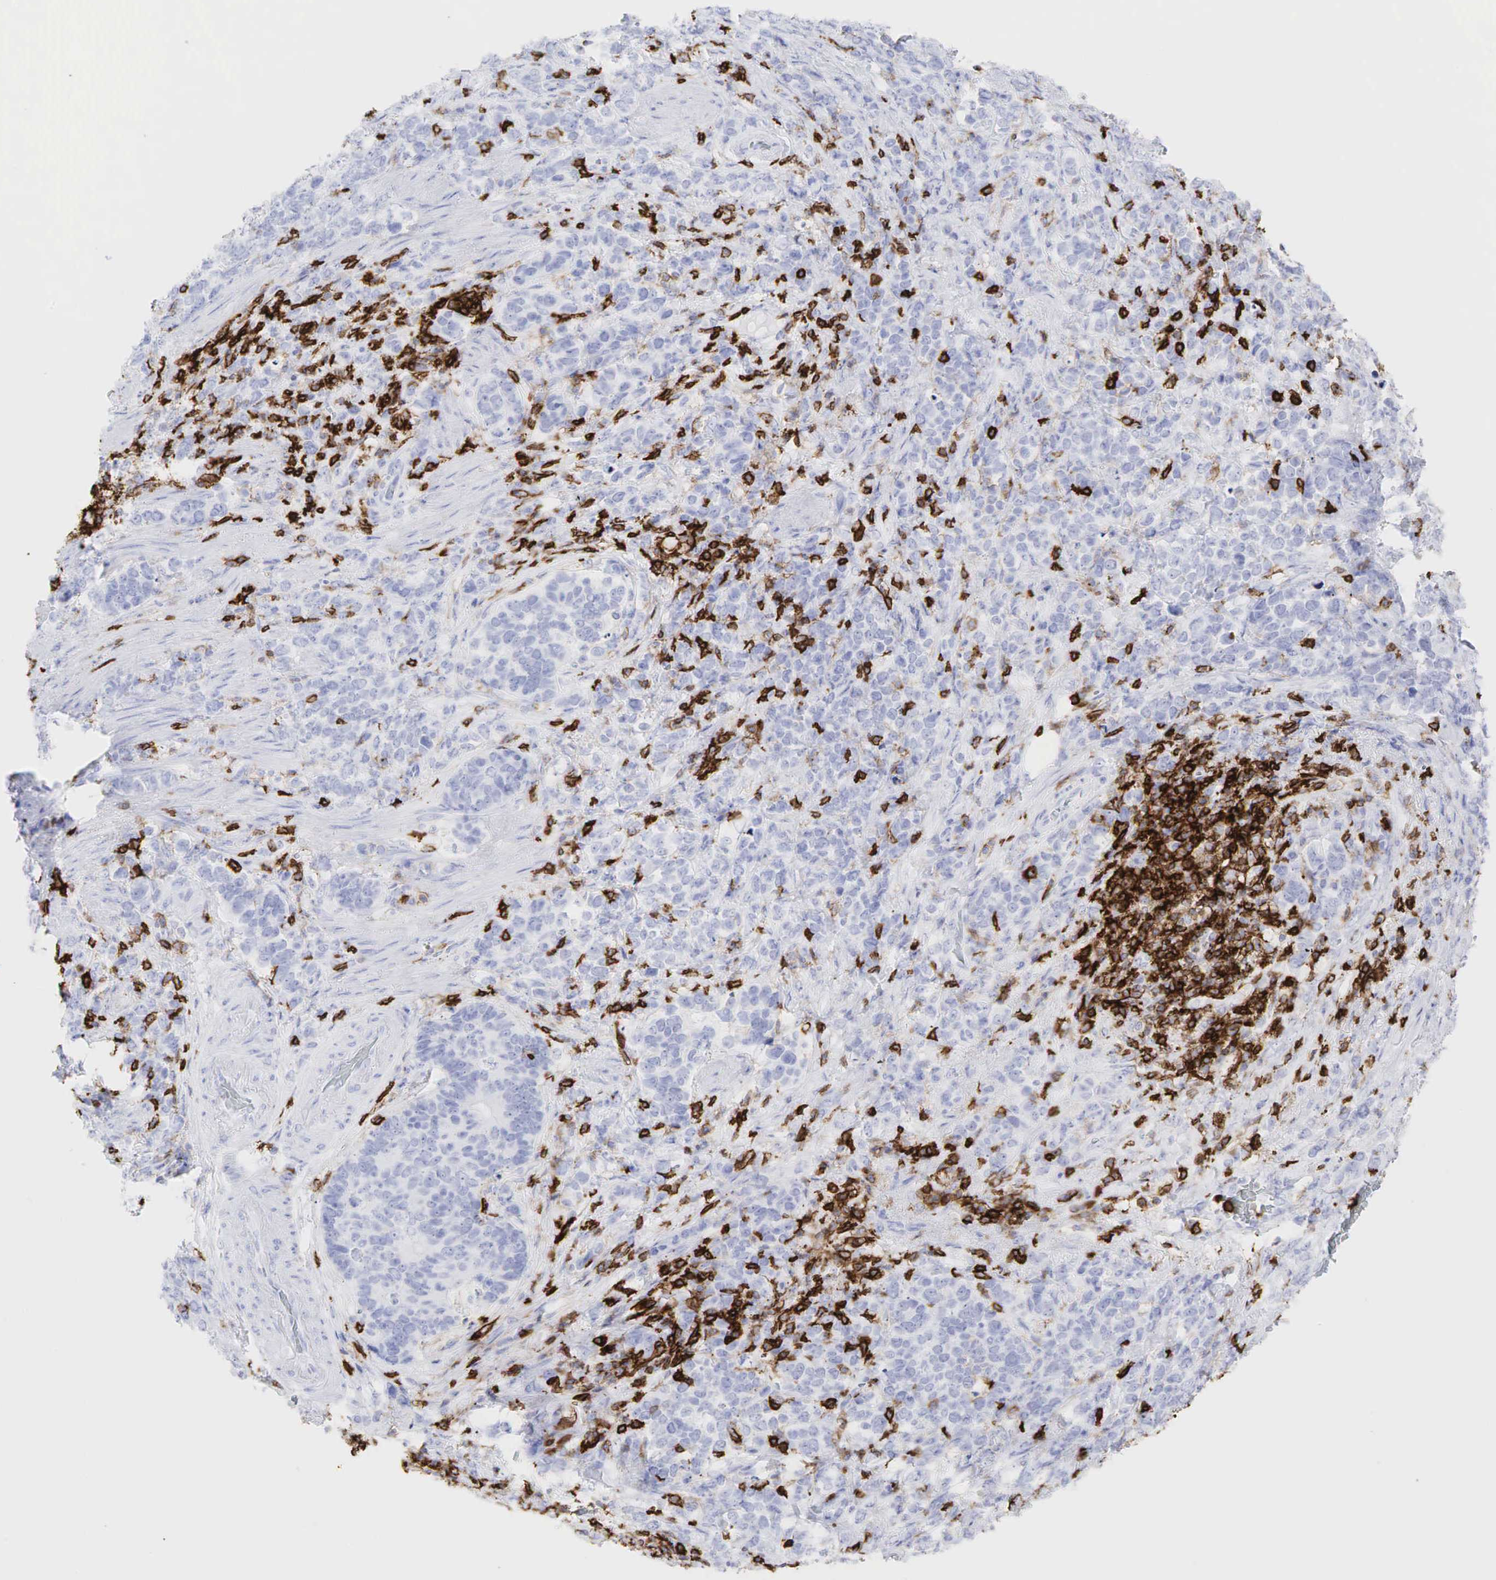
{"staining": {"intensity": "negative", "quantity": "none", "location": "none"}, "tissue": "stomach cancer", "cell_type": "Tumor cells", "image_type": "cancer", "snomed": [{"axis": "morphology", "description": "Adenocarcinoma, NOS"}, {"axis": "topography", "description": "Stomach, upper"}], "caption": "High power microscopy image of an IHC photomicrograph of stomach cancer (adenocarcinoma), revealing no significant positivity in tumor cells. The staining is performed using DAB brown chromogen with nuclei counter-stained in using hematoxylin.", "gene": "PTPRC", "patient": {"sex": "male", "age": 71}}